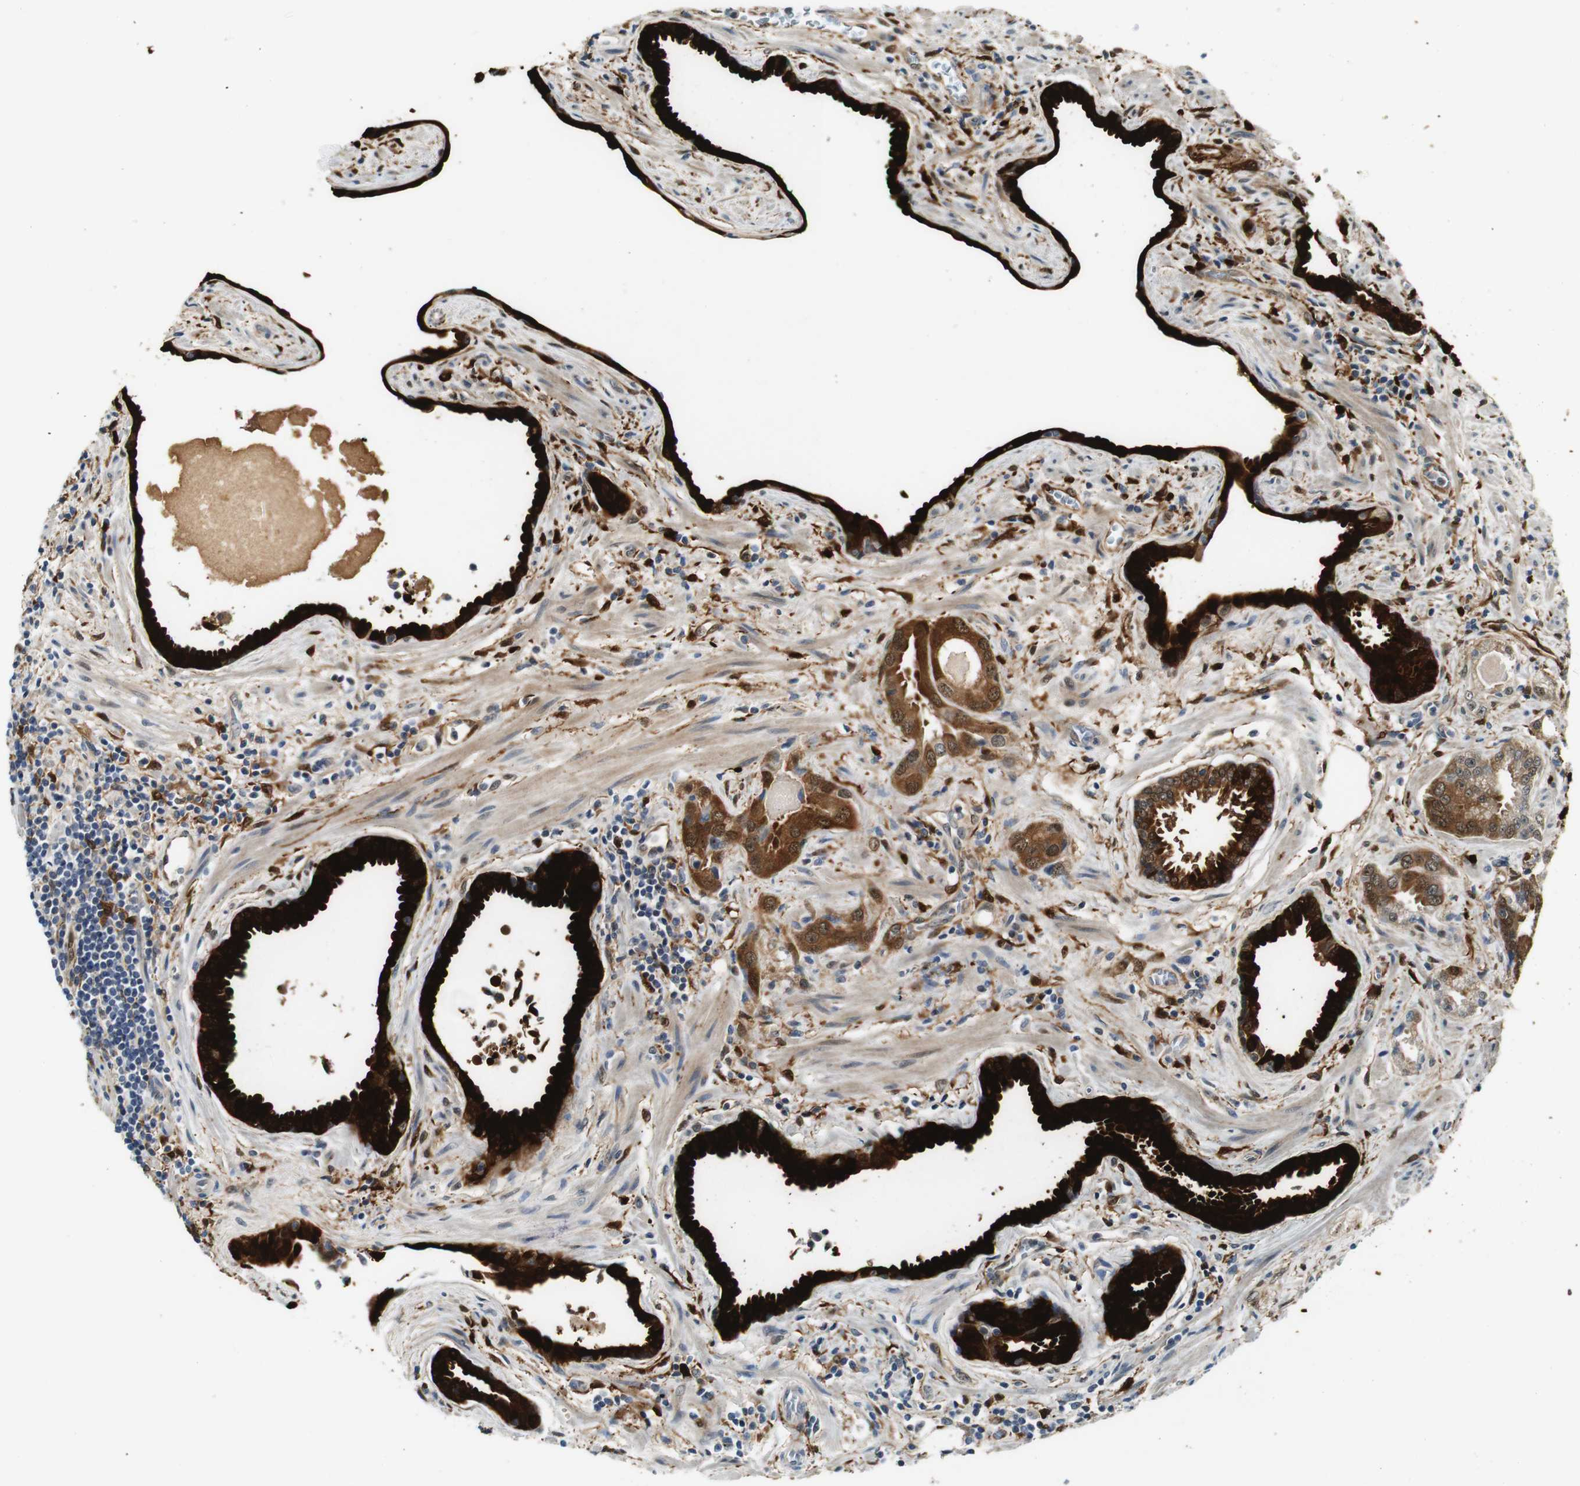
{"staining": {"intensity": "moderate", "quantity": ">75%", "location": "cytoplasmic/membranous,nuclear"}, "tissue": "prostate cancer", "cell_type": "Tumor cells", "image_type": "cancer", "snomed": [{"axis": "morphology", "description": "Adenocarcinoma, Low grade"}, {"axis": "topography", "description": "Prostate"}], "caption": "Adenocarcinoma (low-grade) (prostate) stained with a brown dye demonstrates moderate cytoplasmic/membranous and nuclear positive staining in approximately >75% of tumor cells.", "gene": "LXN", "patient": {"sex": "male", "age": 60}}